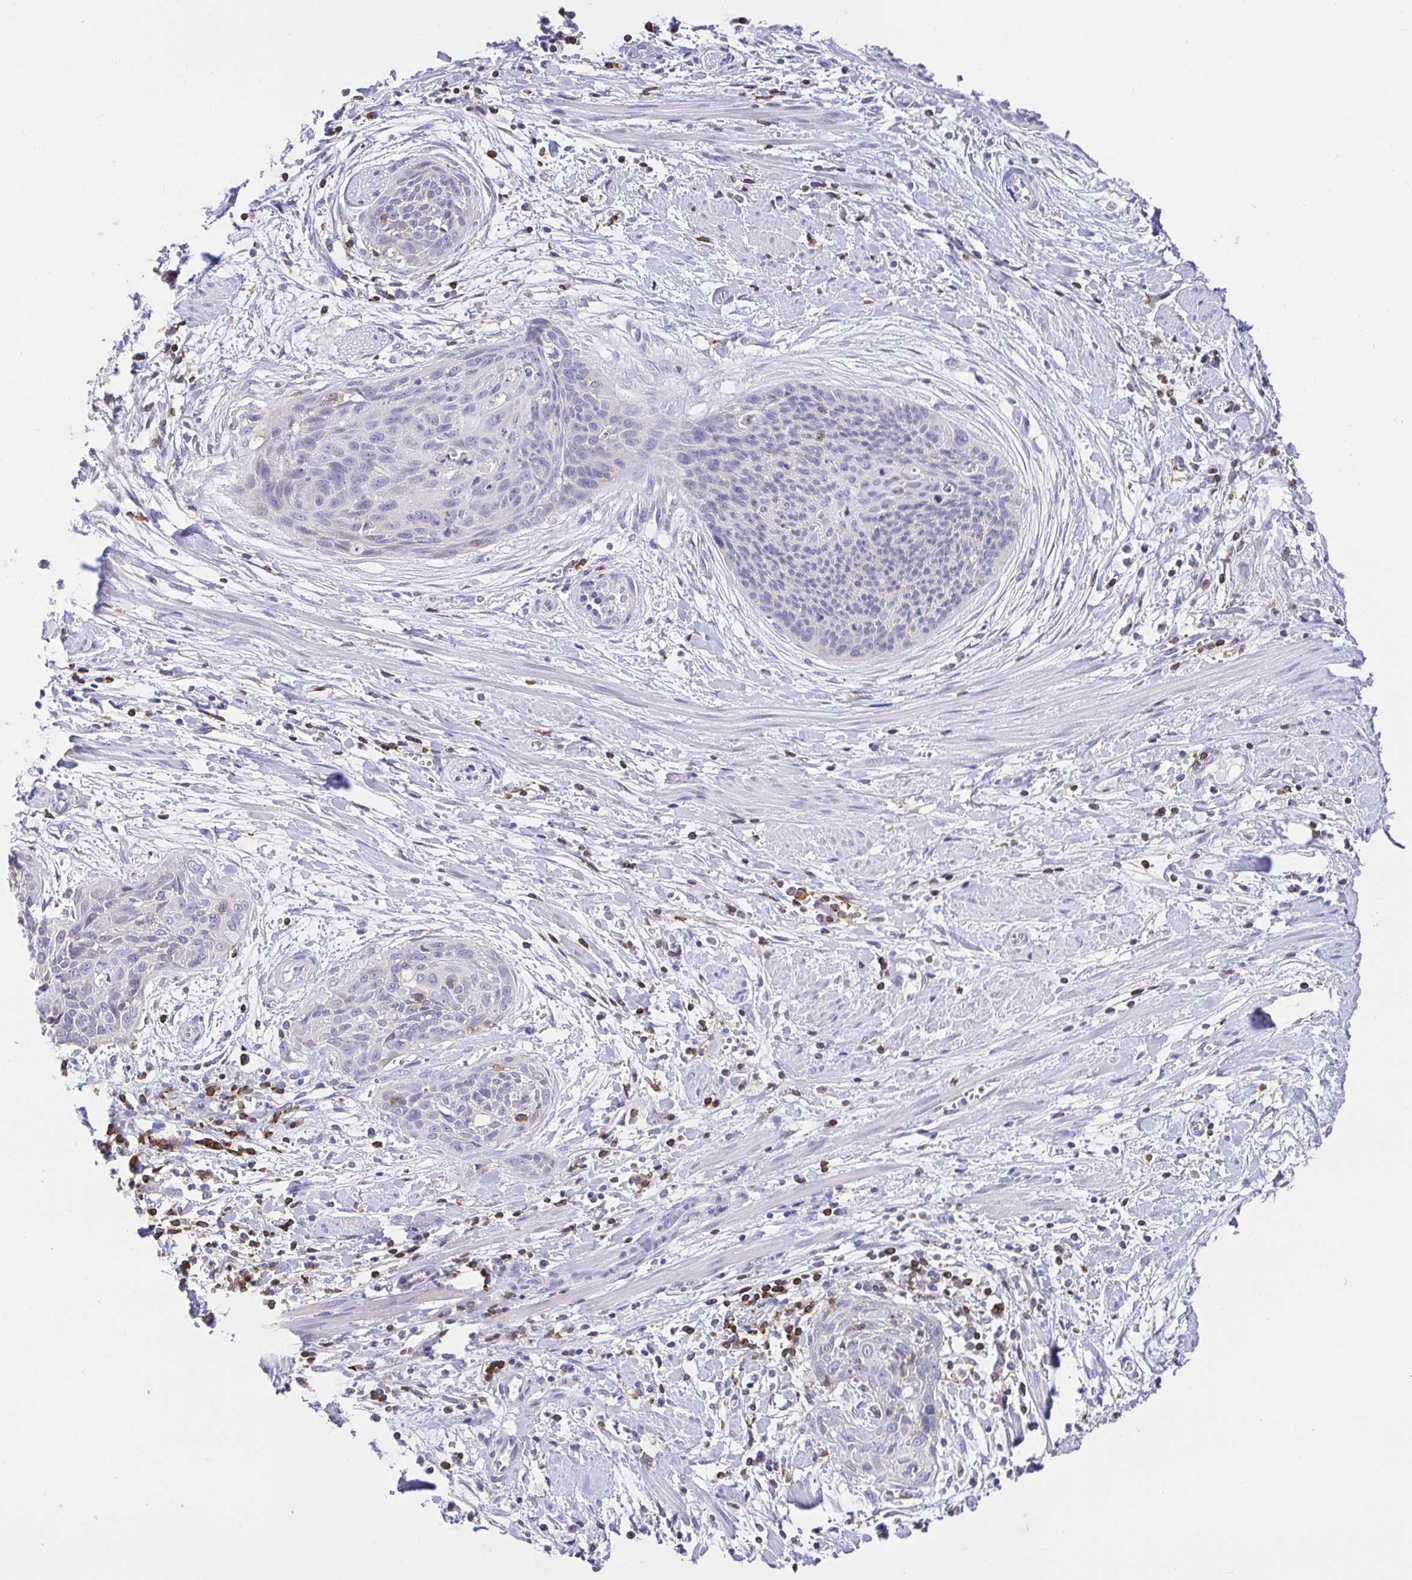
{"staining": {"intensity": "negative", "quantity": "none", "location": "none"}, "tissue": "cervical cancer", "cell_type": "Tumor cells", "image_type": "cancer", "snomed": [{"axis": "morphology", "description": "Squamous cell carcinoma, NOS"}, {"axis": "topography", "description": "Cervix"}], "caption": "Squamous cell carcinoma (cervical) was stained to show a protein in brown. There is no significant positivity in tumor cells.", "gene": "SKAP1", "patient": {"sex": "female", "age": 55}}